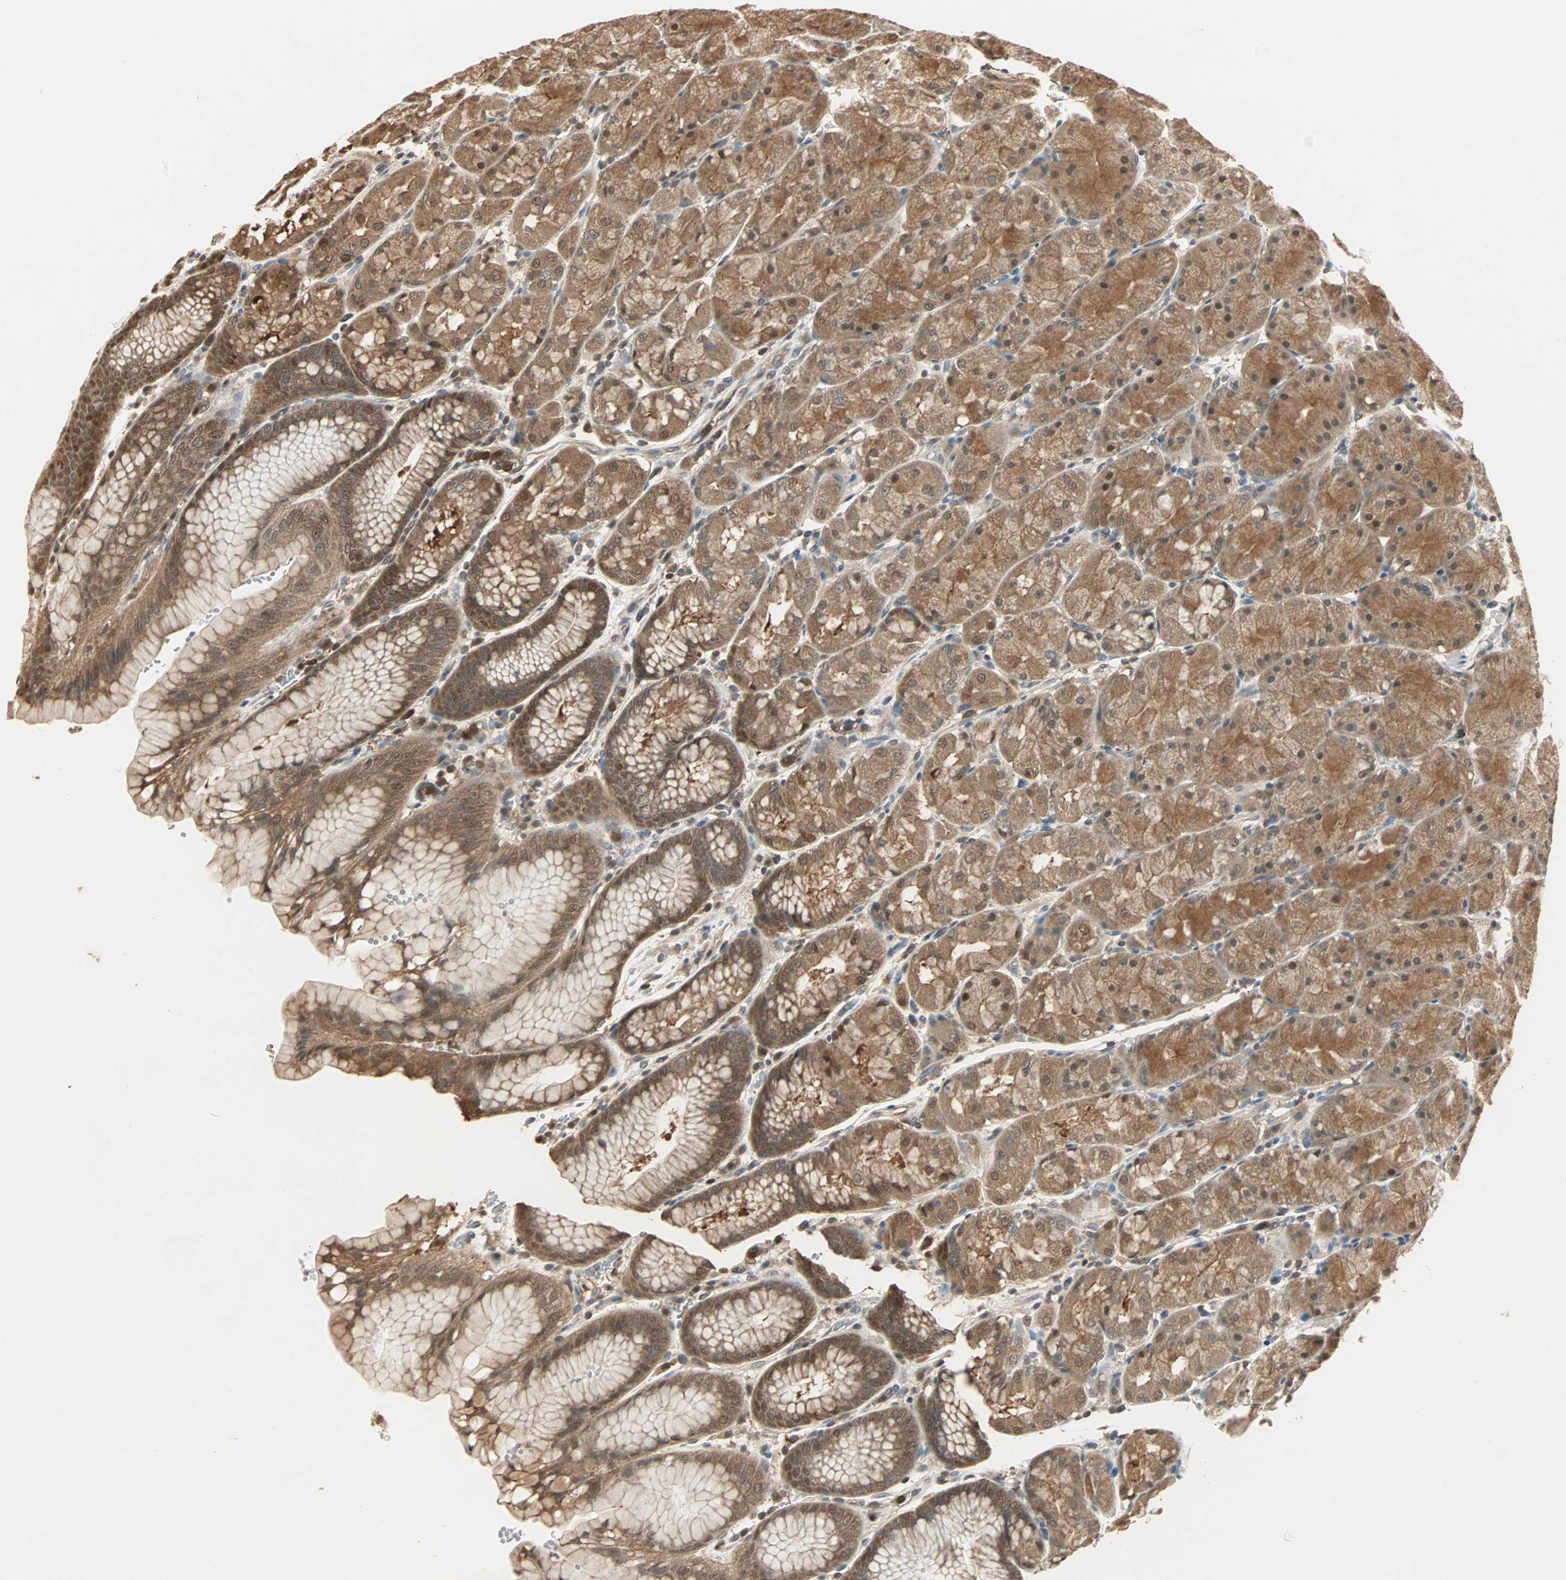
{"staining": {"intensity": "moderate", "quantity": ">75%", "location": "cytoplasmic/membranous,nuclear"}, "tissue": "stomach", "cell_type": "Glandular cells", "image_type": "normal", "snomed": [{"axis": "morphology", "description": "Normal tissue, NOS"}, {"axis": "topography", "description": "Stomach, upper"}, {"axis": "topography", "description": "Stomach"}], "caption": "This is a micrograph of immunohistochemistry (IHC) staining of normal stomach, which shows moderate positivity in the cytoplasmic/membranous,nuclear of glandular cells.", "gene": "DRG2", "patient": {"sex": "male", "age": 76}}